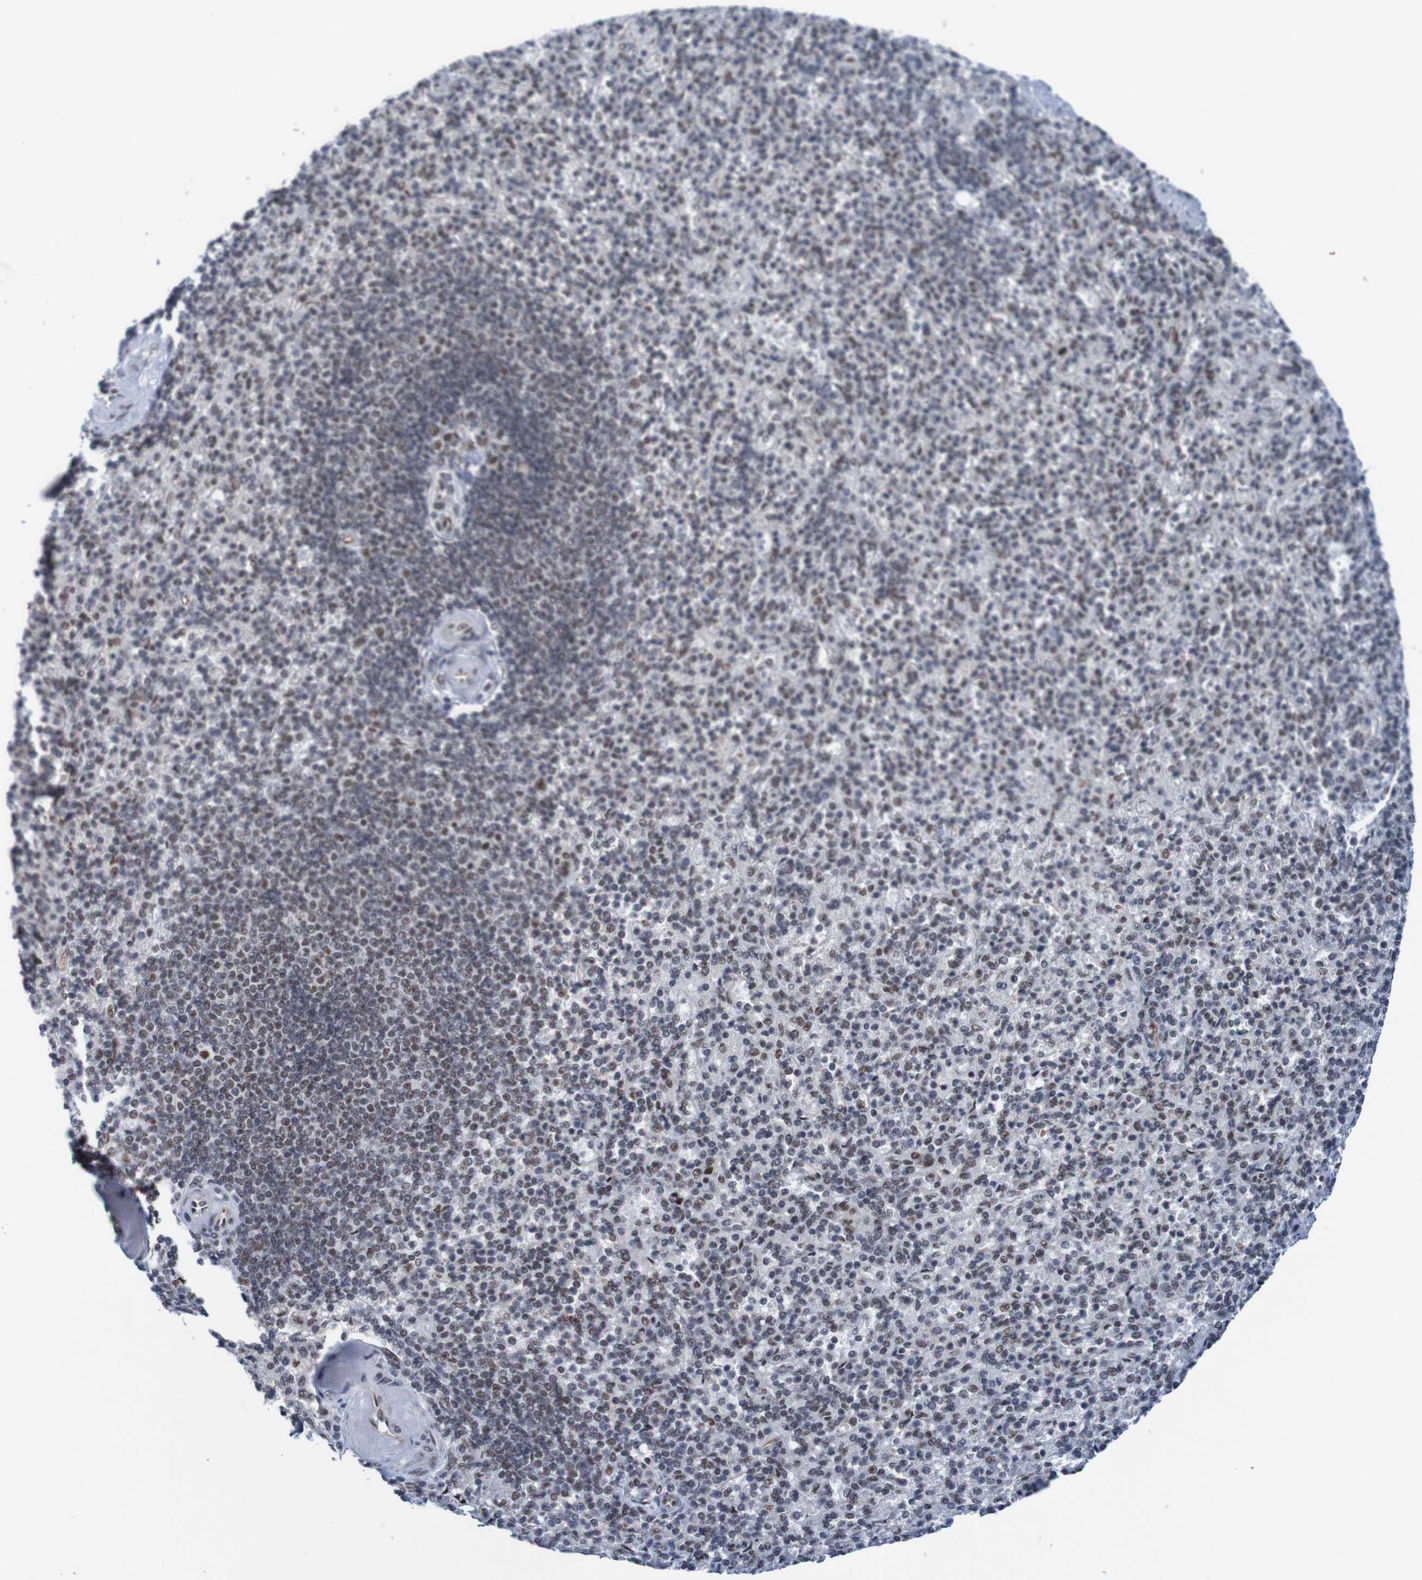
{"staining": {"intensity": "moderate", "quantity": "<25%", "location": "nuclear"}, "tissue": "spleen", "cell_type": "Cells in red pulp", "image_type": "normal", "snomed": [{"axis": "morphology", "description": "Normal tissue, NOS"}, {"axis": "topography", "description": "Spleen"}], "caption": "A low amount of moderate nuclear expression is seen in about <25% of cells in red pulp in benign spleen. (DAB (3,3'-diaminobenzidine) IHC, brown staining for protein, blue staining for nuclei).", "gene": "CDC5L", "patient": {"sex": "female", "age": 74}}